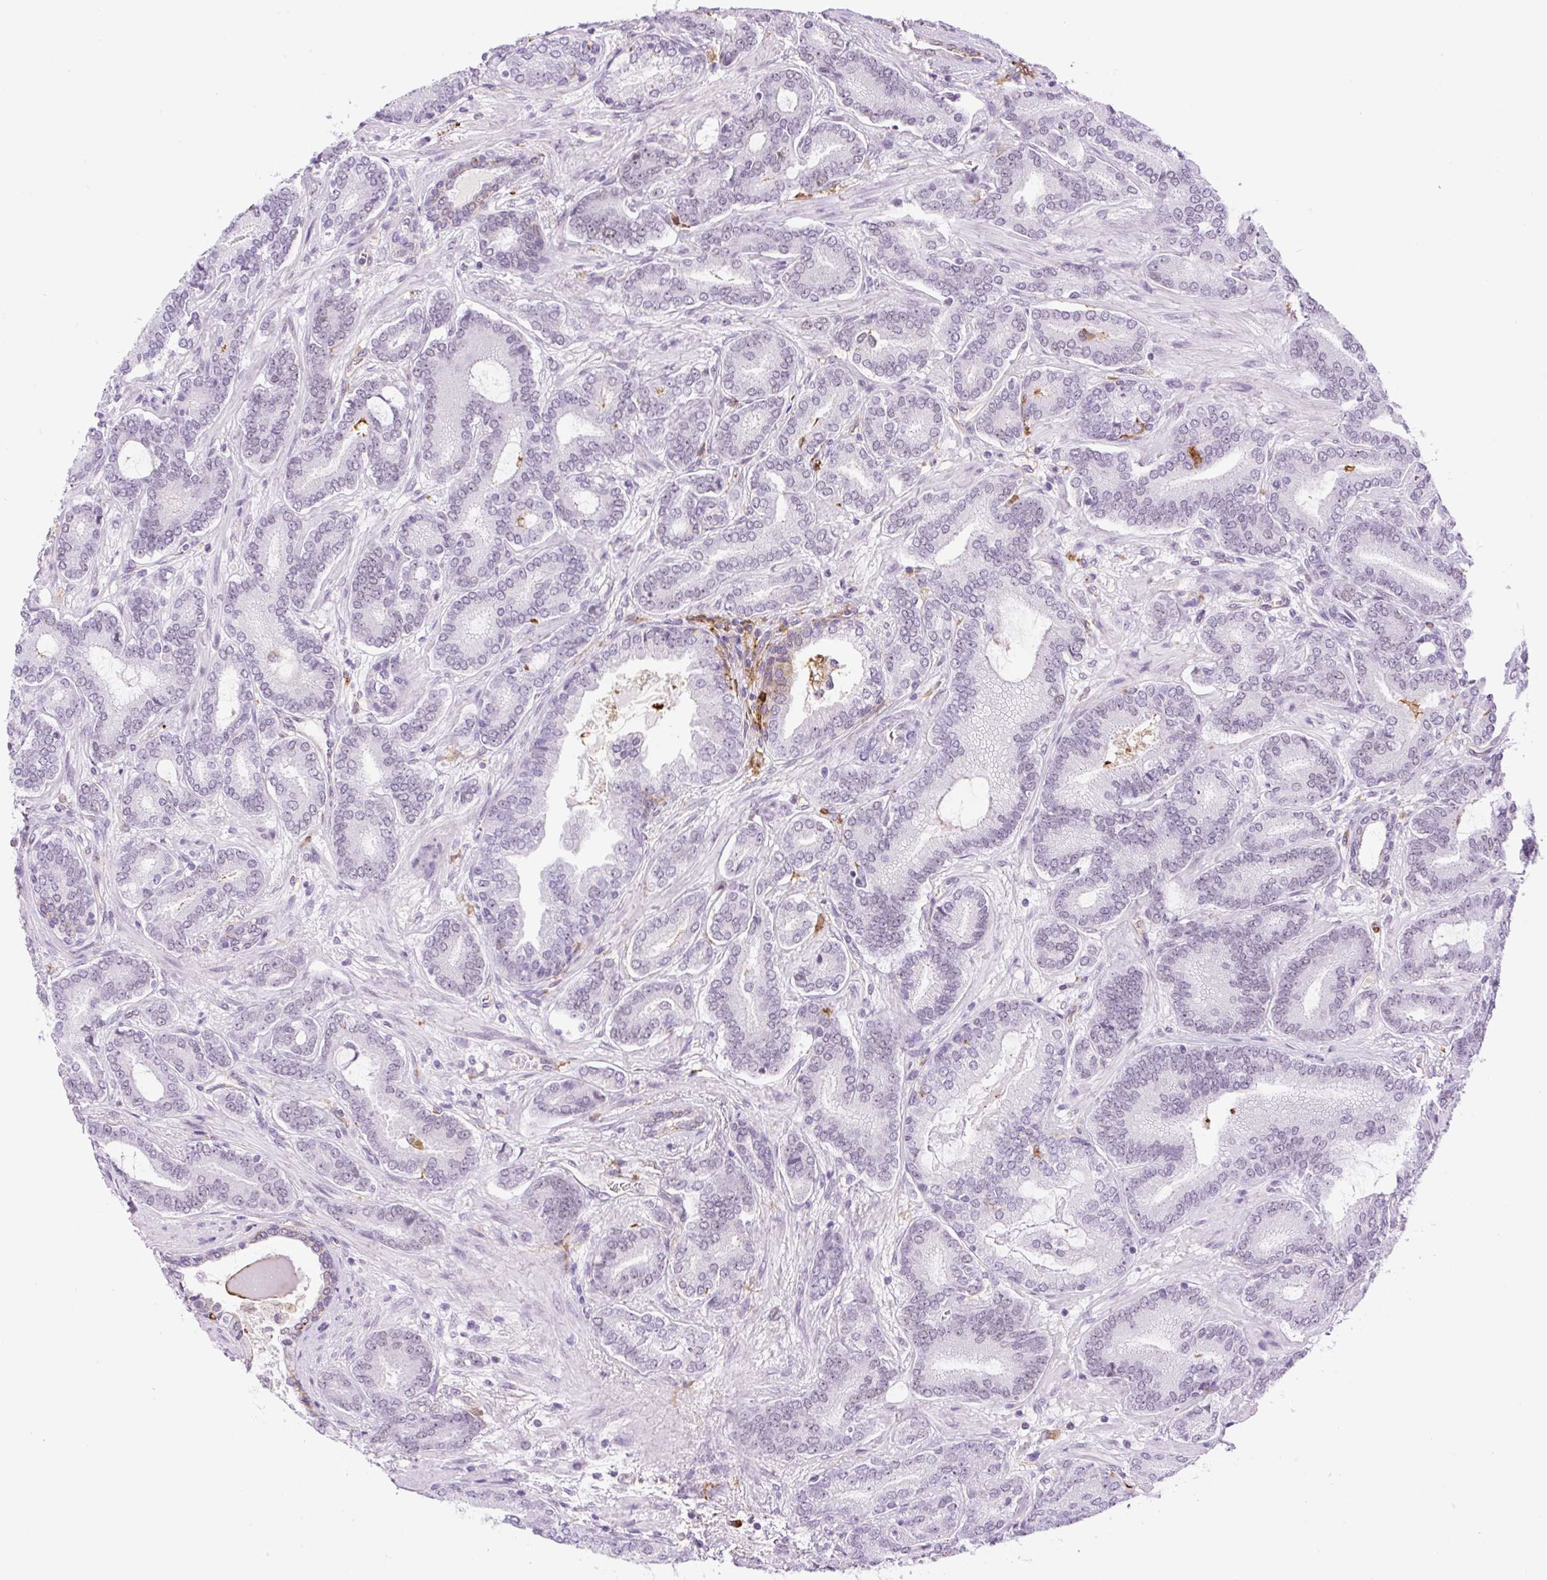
{"staining": {"intensity": "negative", "quantity": "none", "location": "none"}, "tissue": "prostate cancer", "cell_type": "Tumor cells", "image_type": "cancer", "snomed": [{"axis": "morphology", "description": "Adenocarcinoma, High grade"}, {"axis": "topography", "description": "Prostate"}], "caption": "This is a micrograph of immunohistochemistry staining of prostate cancer, which shows no positivity in tumor cells.", "gene": "PALM3", "patient": {"sex": "male", "age": 62}}